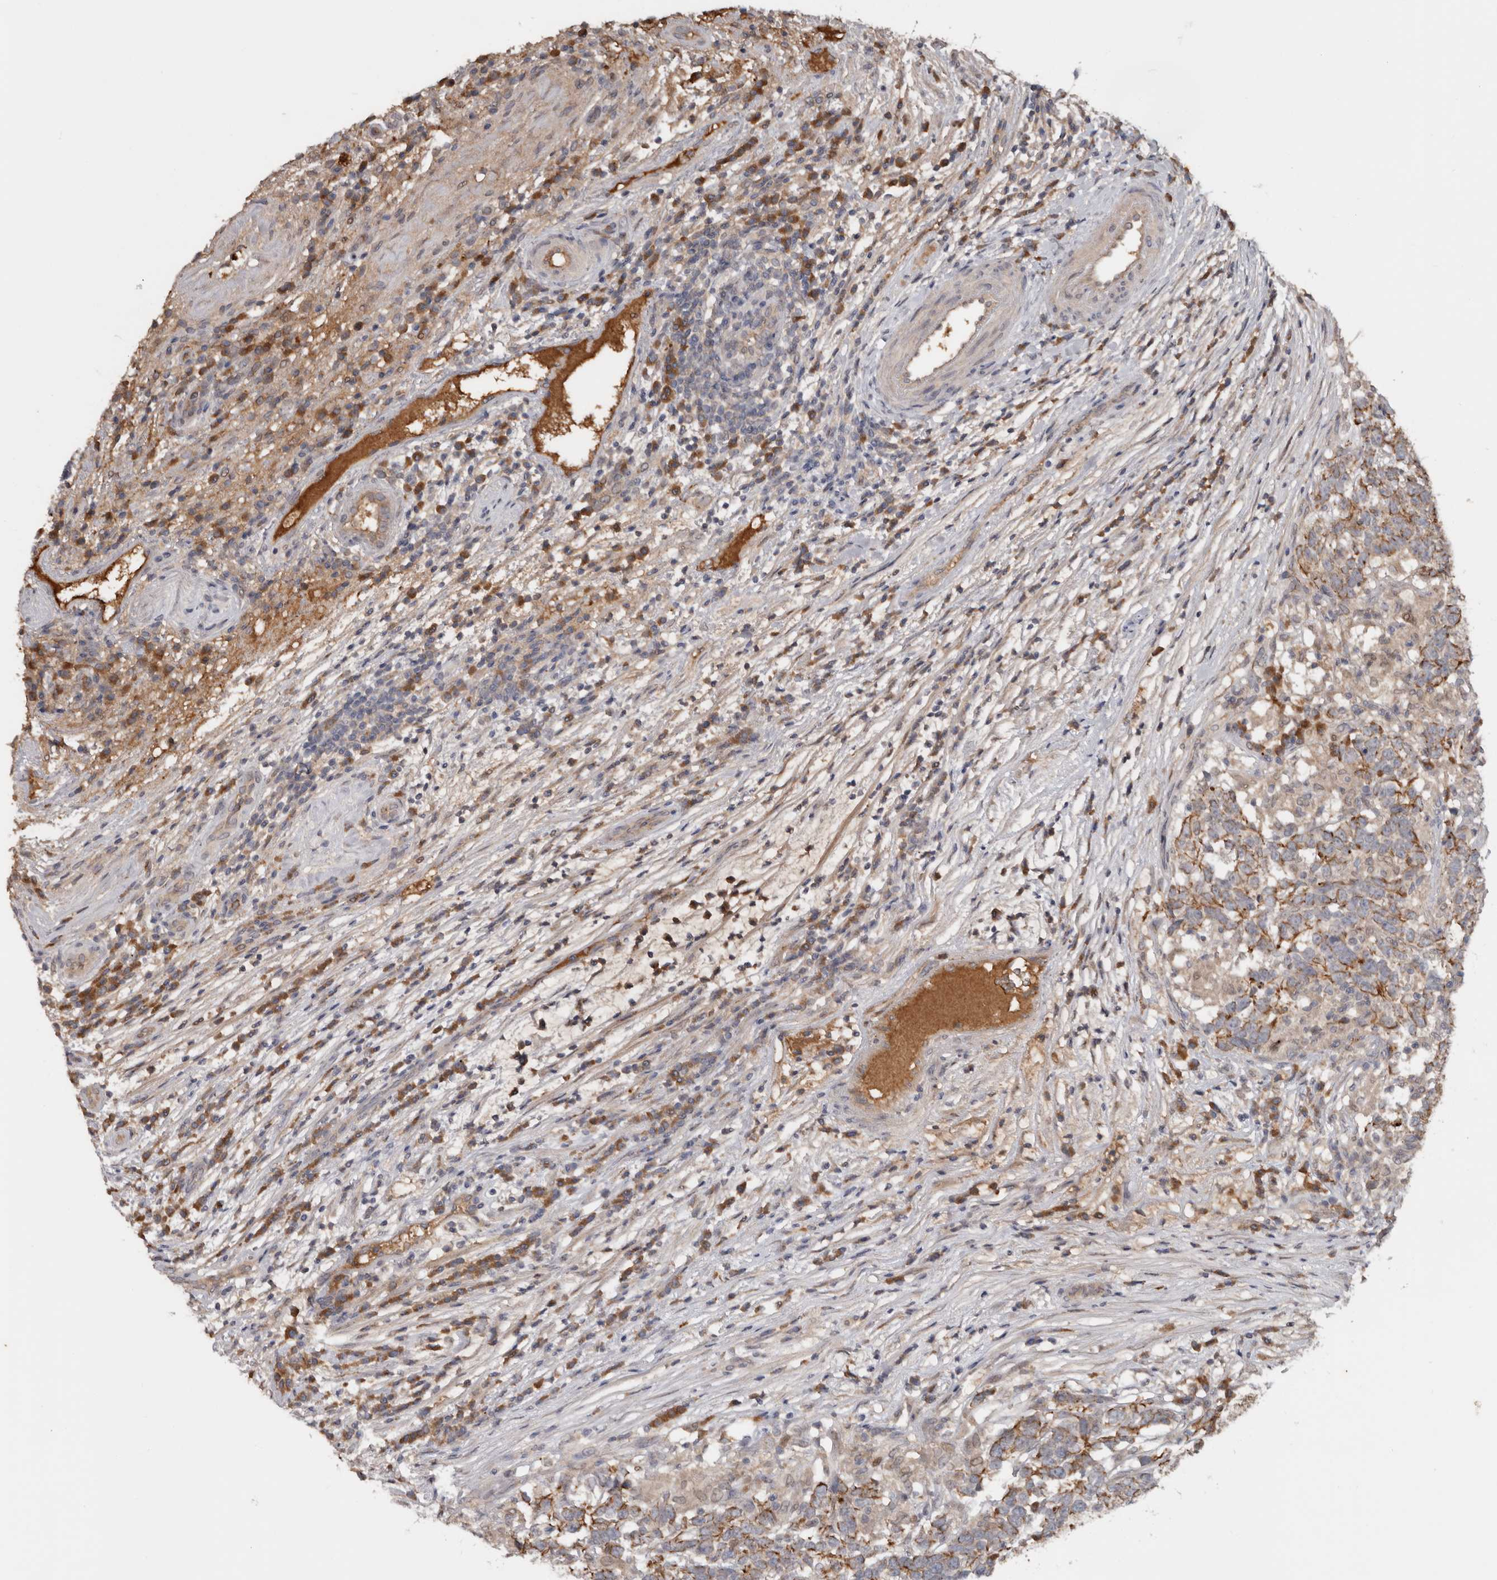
{"staining": {"intensity": "moderate", "quantity": ">75%", "location": "cytoplasmic/membranous"}, "tissue": "testis cancer", "cell_type": "Tumor cells", "image_type": "cancer", "snomed": [{"axis": "morphology", "description": "Carcinoma, Embryonal, NOS"}, {"axis": "topography", "description": "Testis"}], "caption": "DAB (3,3'-diaminobenzidine) immunohistochemical staining of testis cancer demonstrates moderate cytoplasmic/membranous protein expression in about >75% of tumor cells.", "gene": "NMUR1", "patient": {"sex": "male", "age": 26}}